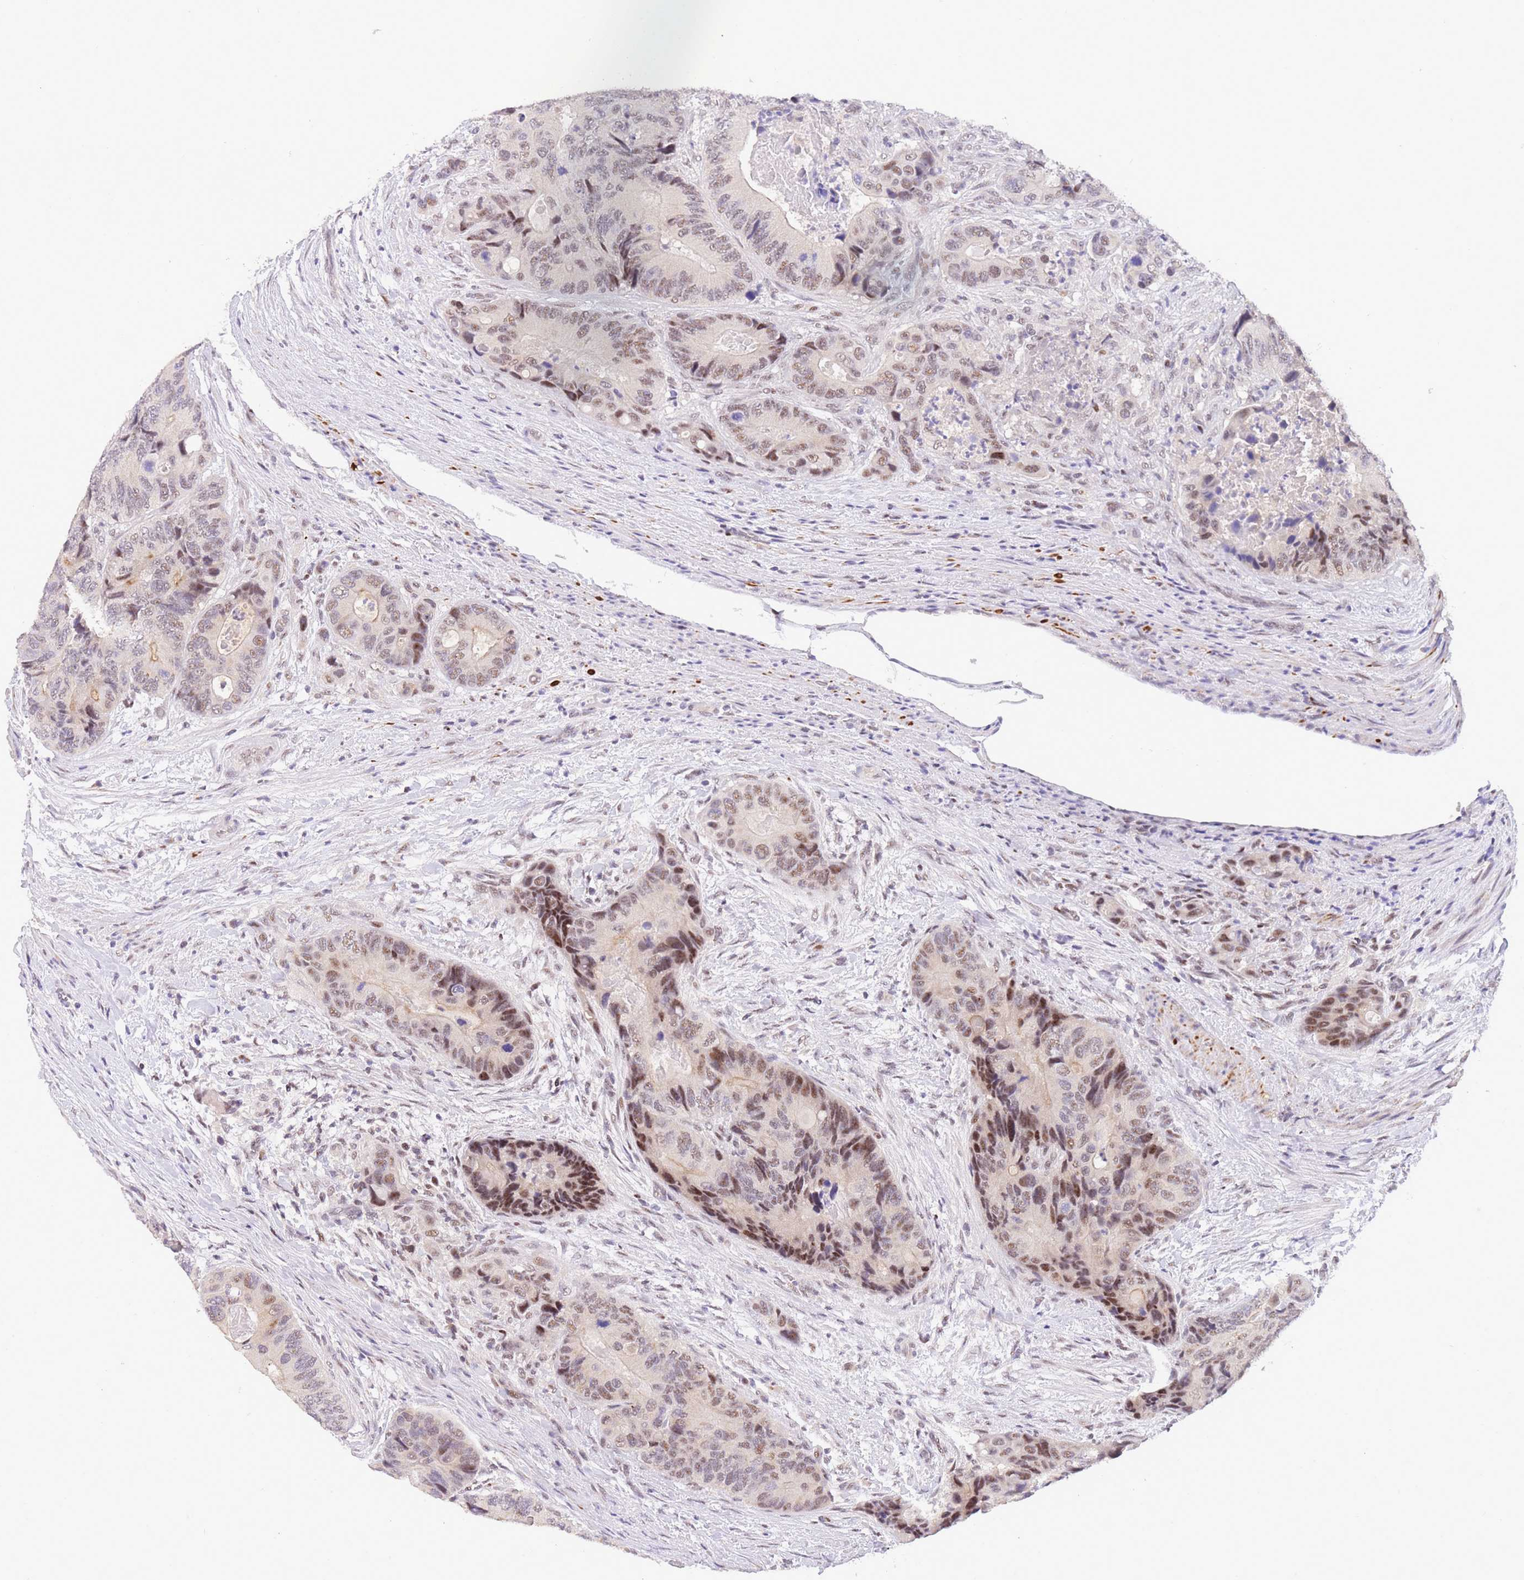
{"staining": {"intensity": "moderate", "quantity": "<25%", "location": "nuclear"}, "tissue": "colorectal cancer", "cell_type": "Tumor cells", "image_type": "cancer", "snomed": [{"axis": "morphology", "description": "Adenocarcinoma, NOS"}, {"axis": "topography", "description": "Colon"}], "caption": "Immunohistochemical staining of human colorectal adenocarcinoma reveals low levels of moderate nuclear protein staining in about <25% of tumor cells. (DAB IHC with brightfield microscopy, high magnification).", "gene": "SLC35F2", "patient": {"sex": "male", "age": 84}}